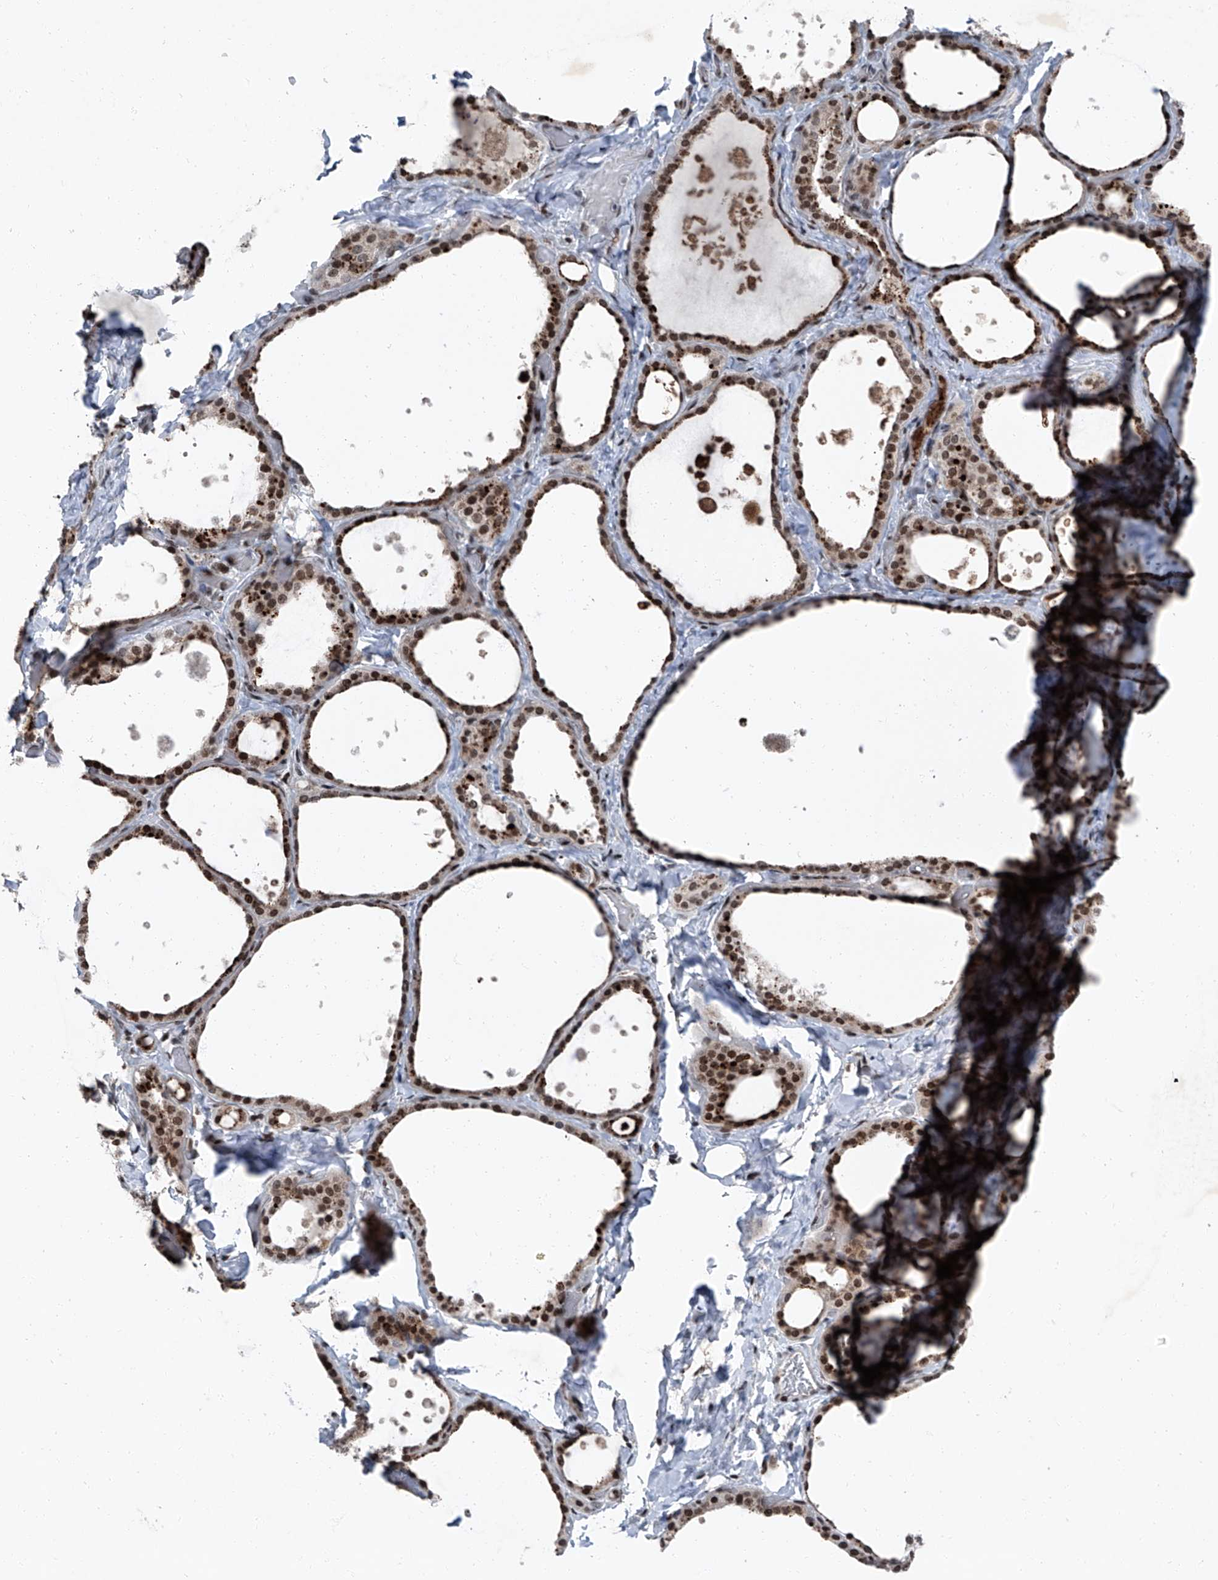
{"staining": {"intensity": "moderate", "quantity": ">75%", "location": "cytoplasmic/membranous,nuclear"}, "tissue": "thyroid gland", "cell_type": "Glandular cells", "image_type": "normal", "snomed": [{"axis": "morphology", "description": "Normal tissue, NOS"}, {"axis": "topography", "description": "Thyroid gland"}], "caption": "A brown stain shows moderate cytoplasmic/membranous,nuclear staining of a protein in glandular cells of benign human thyroid gland.", "gene": "BMI1", "patient": {"sex": "female", "age": 44}}